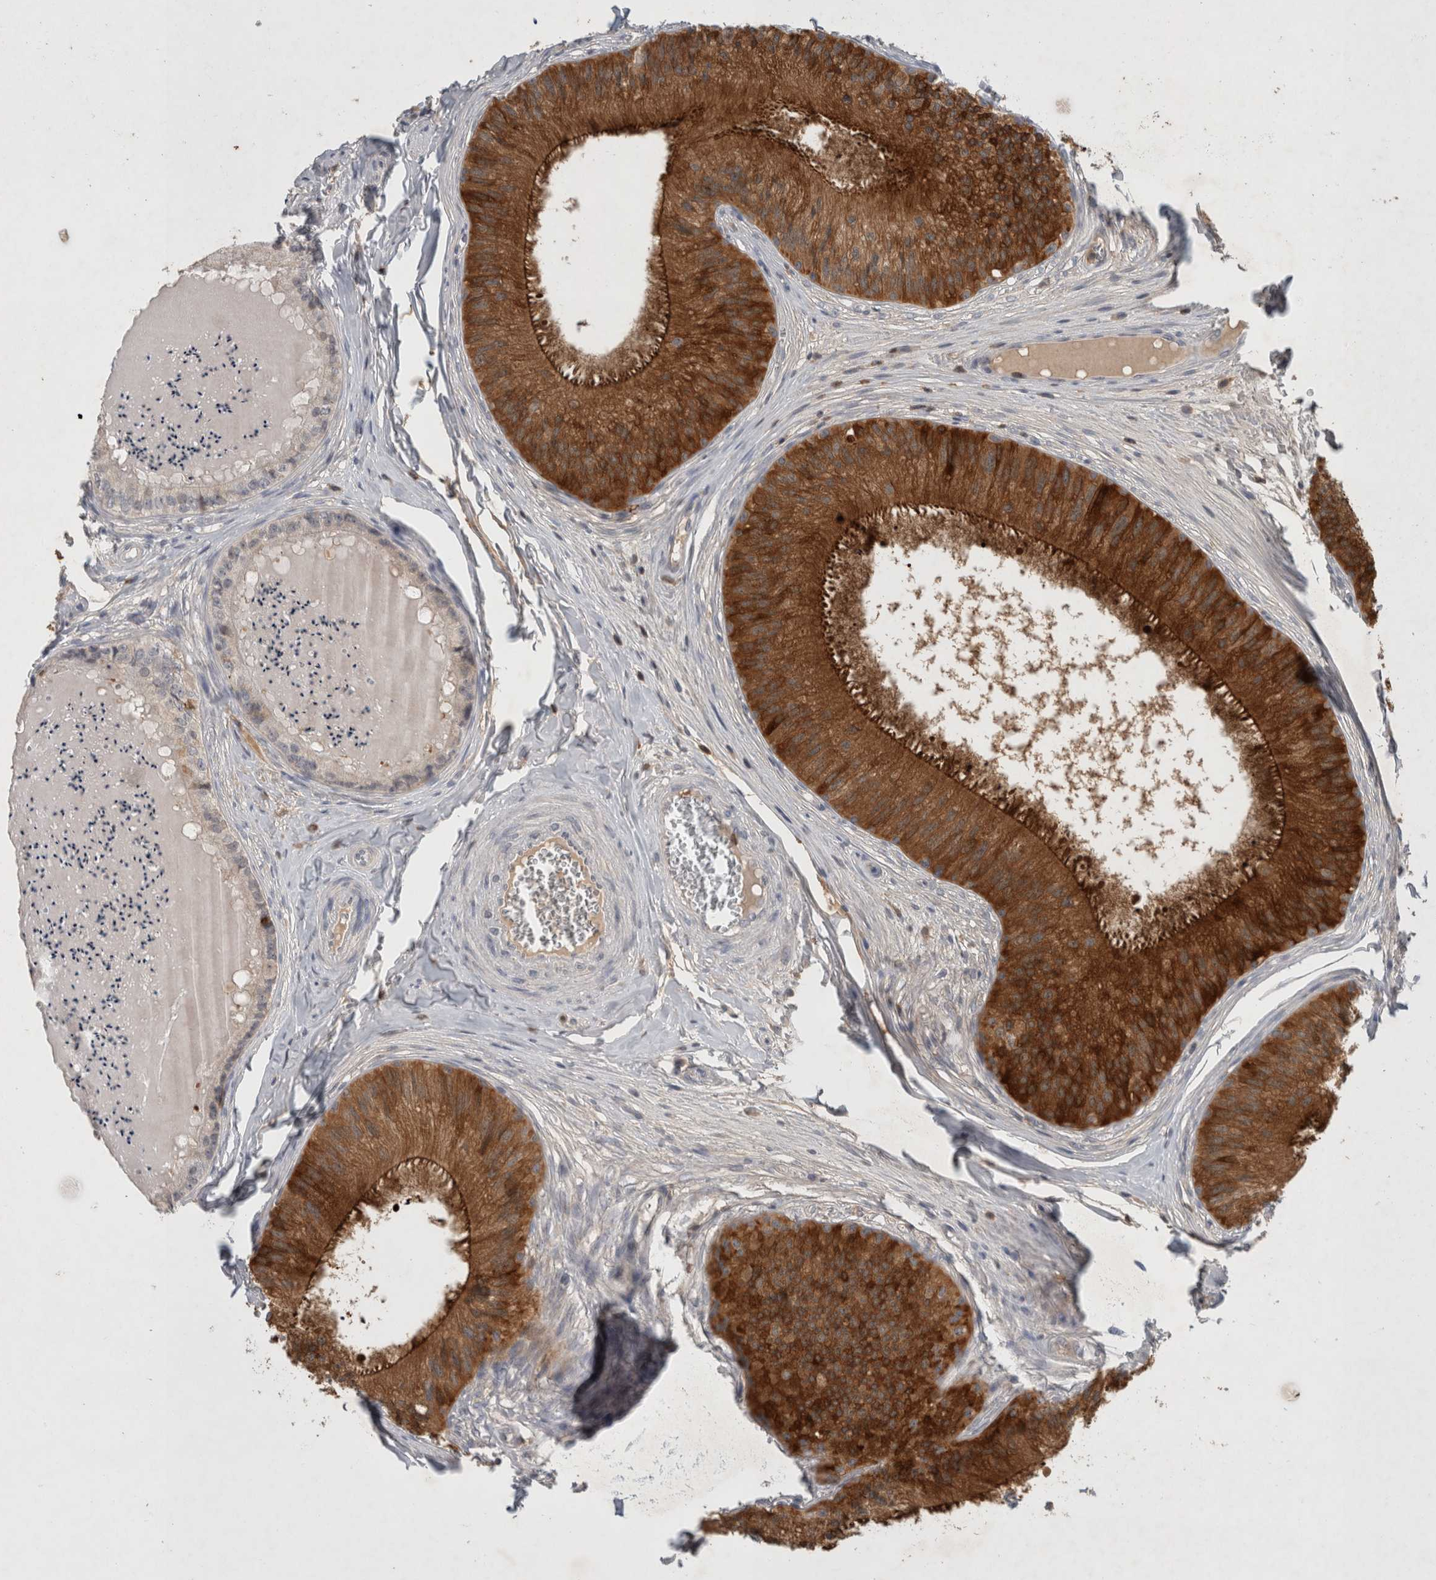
{"staining": {"intensity": "strong", "quantity": ">75%", "location": "cytoplasmic/membranous"}, "tissue": "epididymis", "cell_type": "Glandular cells", "image_type": "normal", "snomed": [{"axis": "morphology", "description": "Normal tissue, NOS"}, {"axis": "topography", "description": "Epididymis"}], "caption": "Normal epididymis displays strong cytoplasmic/membranous staining in about >75% of glandular cells, visualized by immunohistochemistry. The protein of interest is shown in brown color, while the nuclei are stained blue.", "gene": "GFRA2", "patient": {"sex": "male", "age": 31}}